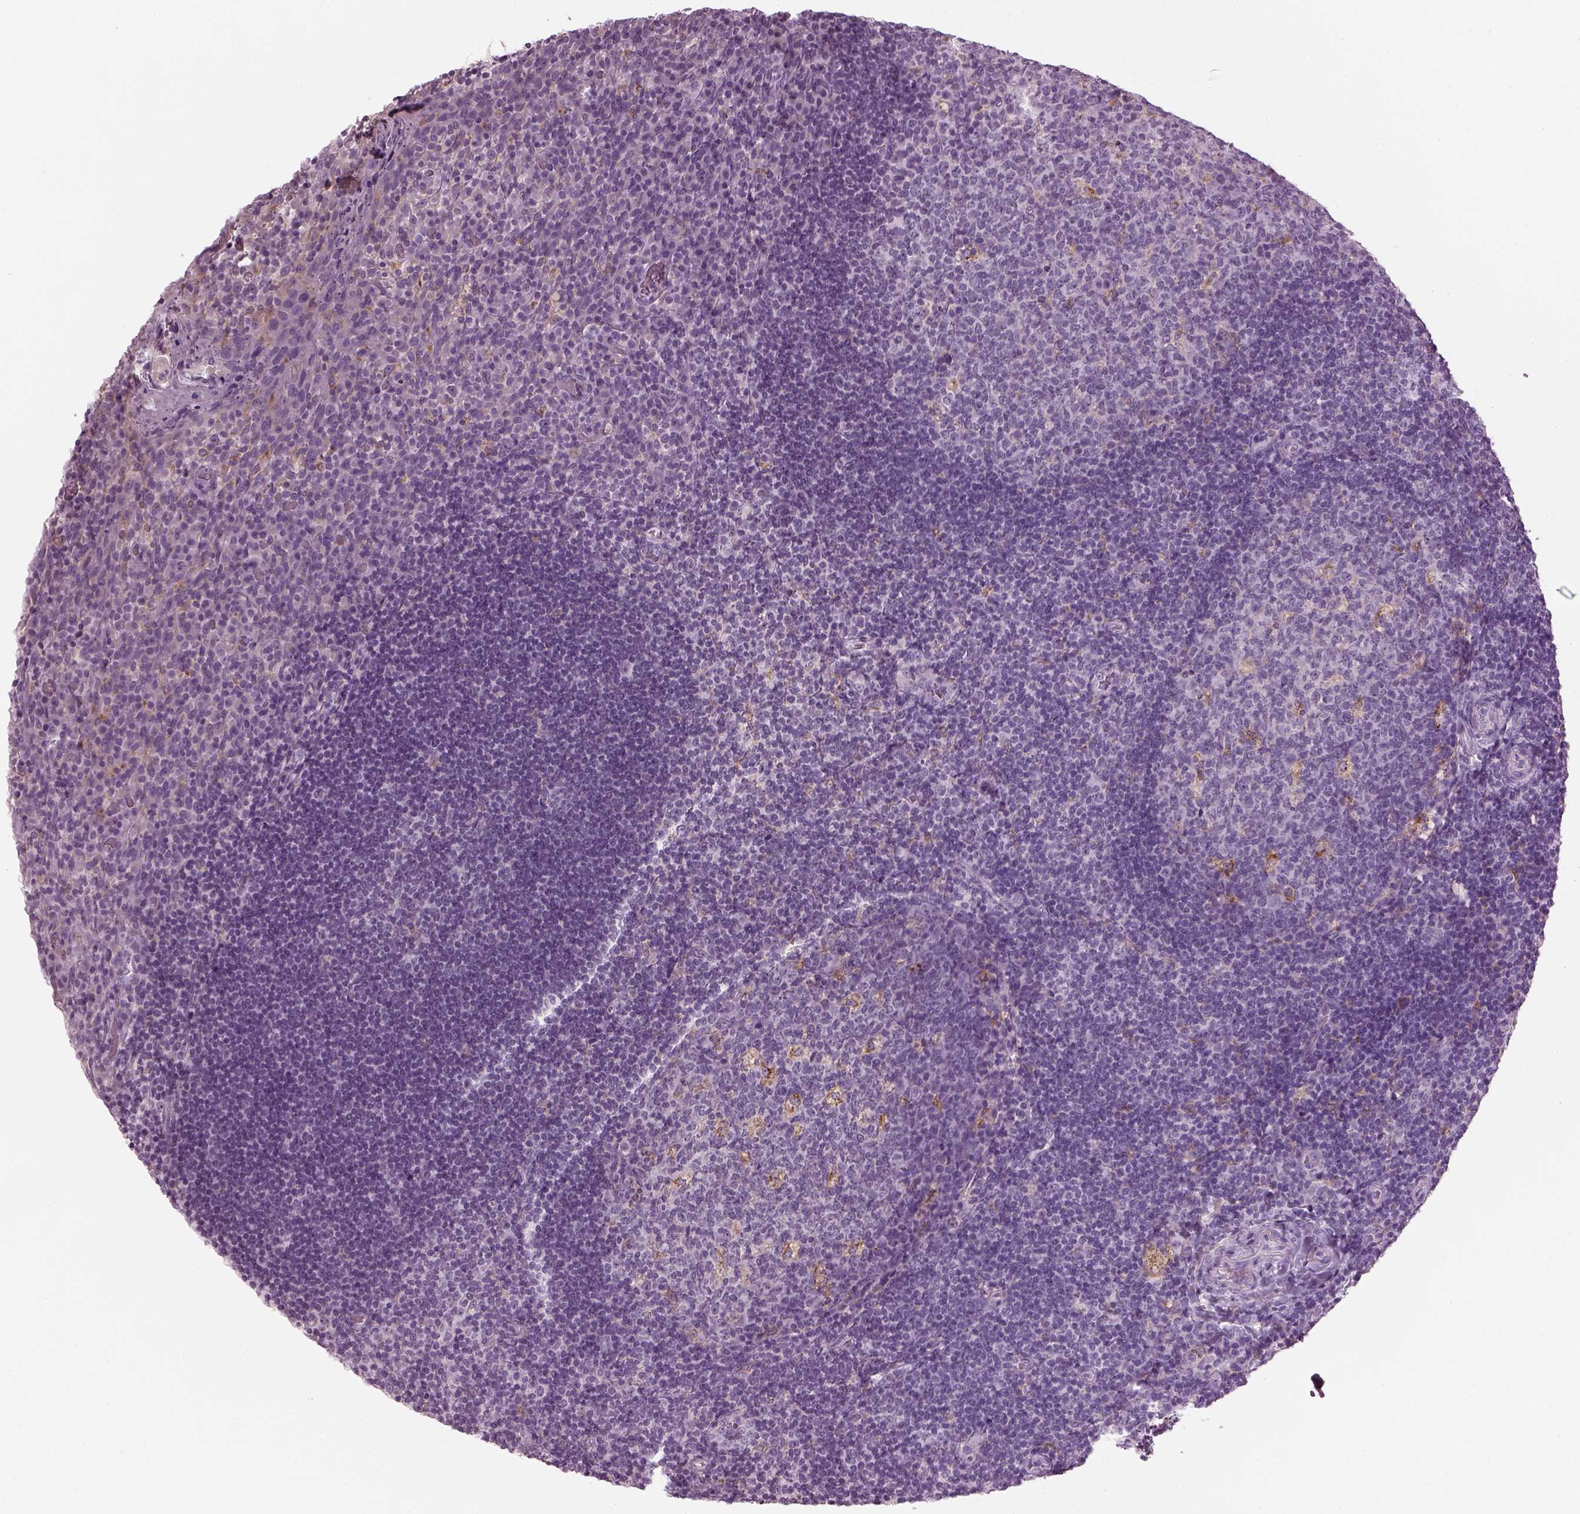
{"staining": {"intensity": "moderate", "quantity": "<25%", "location": "cytoplasmic/membranous"}, "tissue": "tonsil", "cell_type": "Germinal center cells", "image_type": "normal", "snomed": [{"axis": "morphology", "description": "Normal tissue, NOS"}, {"axis": "topography", "description": "Tonsil"}], "caption": "DAB immunohistochemical staining of unremarkable tonsil exhibits moderate cytoplasmic/membranous protein expression in about <25% of germinal center cells. (Brightfield microscopy of DAB IHC at high magnification).", "gene": "TMEM231", "patient": {"sex": "male", "age": 17}}